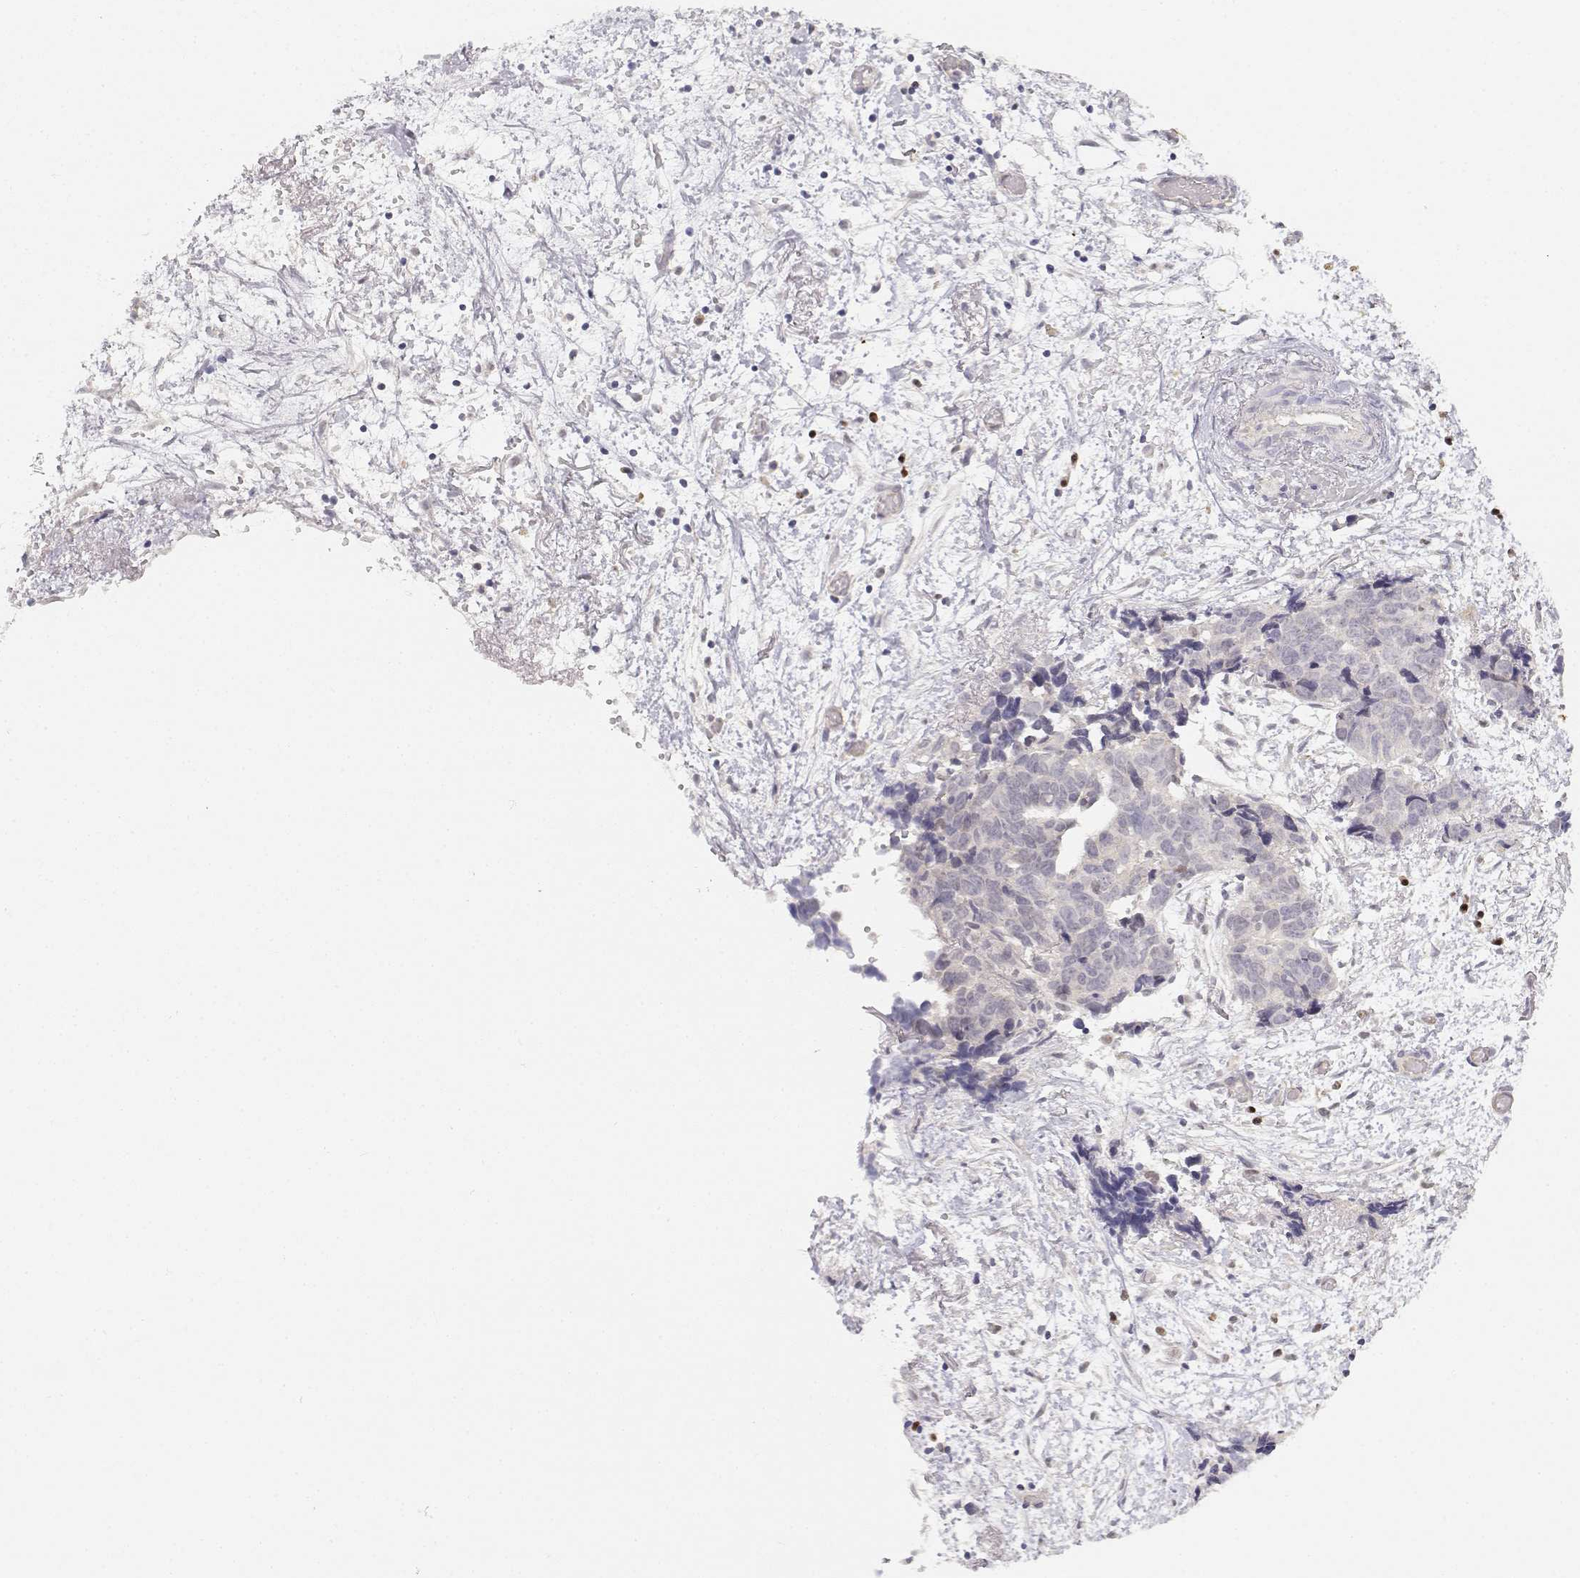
{"staining": {"intensity": "negative", "quantity": "none", "location": "none"}, "tissue": "ovarian cancer", "cell_type": "Tumor cells", "image_type": "cancer", "snomed": [{"axis": "morphology", "description": "Cystadenocarcinoma, serous, NOS"}, {"axis": "topography", "description": "Ovary"}], "caption": "The photomicrograph demonstrates no staining of tumor cells in serous cystadenocarcinoma (ovarian).", "gene": "EAF2", "patient": {"sex": "female", "age": 69}}